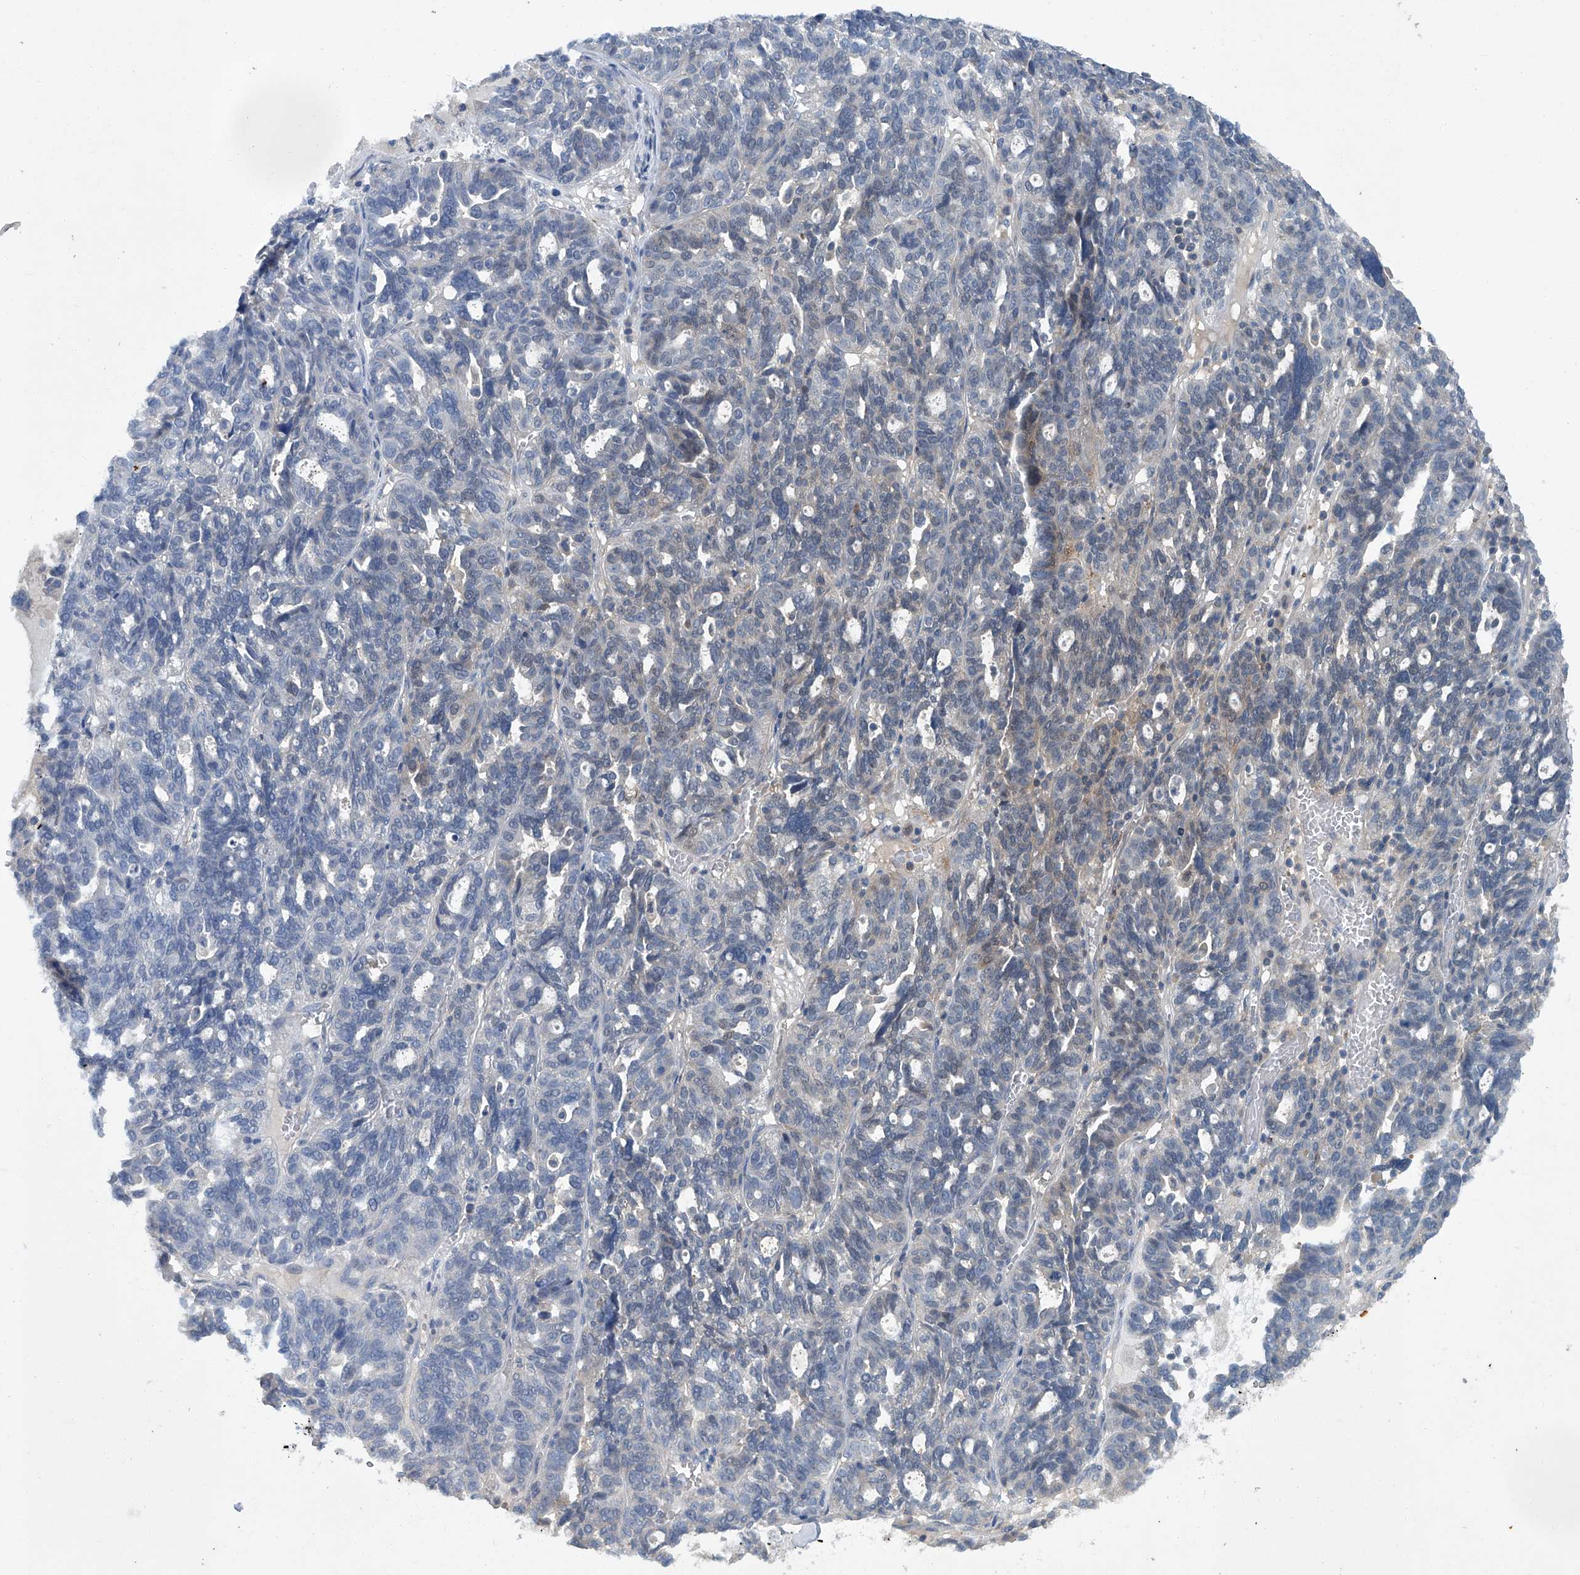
{"staining": {"intensity": "negative", "quantity": "none", "location": "none"}, "tissue": "ovarian cancer", "cell_type": "Tumor cells", "image_type": "cancer", "snomed": [{"axis": "morphology", "description": "Cystadenocarcinoma, serous, NOS"}, {"axis": "topography", "description": "Ovary"}], "caption": "Photomicrograph shows no protein positivity in tumor cells of ovarian cancer (serous cystadenocarcinoma) tissue. The staining was performed using DAB to visualize the protein expression in brown, while the nuclei were stained in blue with hematoxylin (Magnification: 20x).", "gene": "ANKRD34A", "patient": {"sex": "female", "age": 59}}